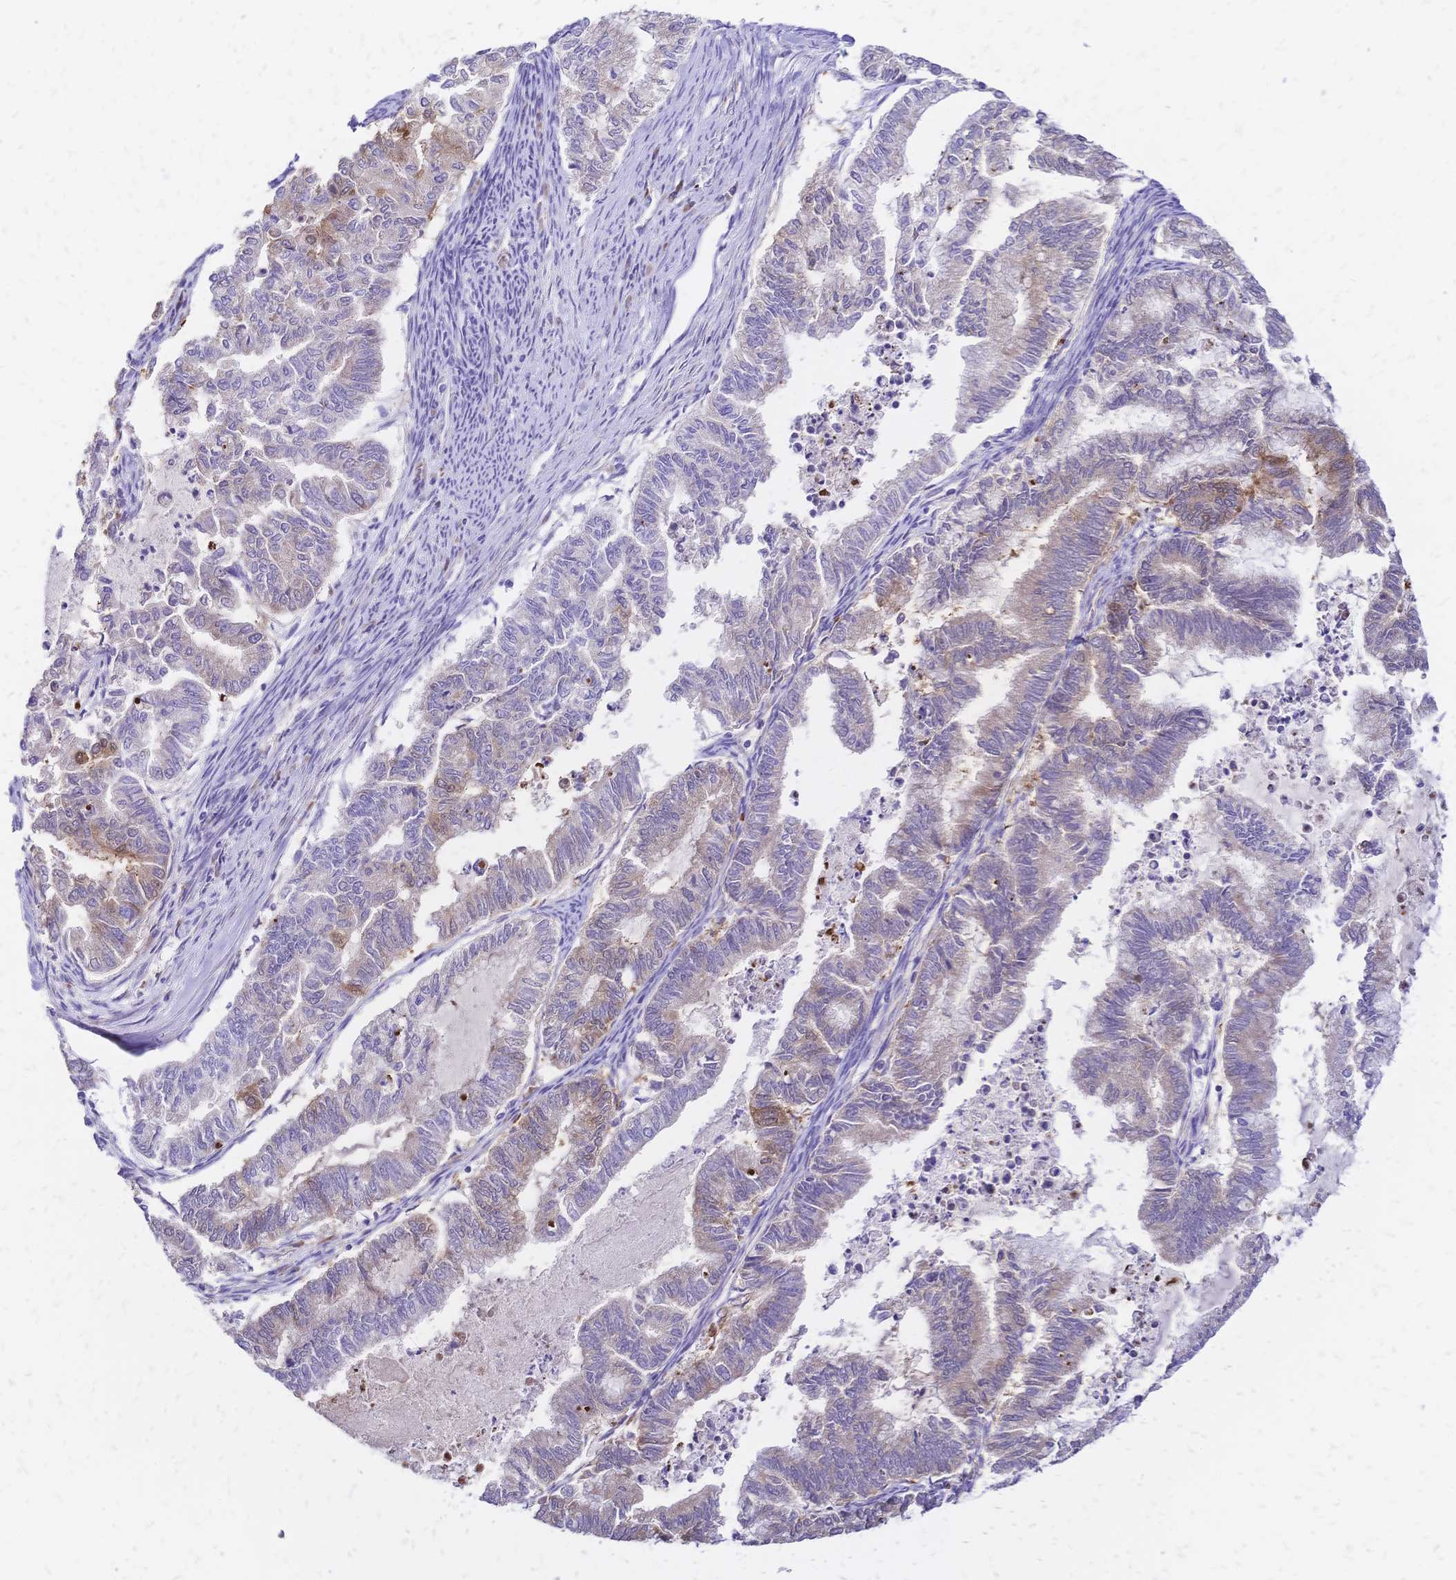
{"staining": {"intensity": "moderate", "quantity": "<25%", "location": "cytoplasmic/membranous"}, "tissue": "endometrial cancer", "cell_type": "Tumor cells", "image_type": "cancer", "snomed": [{"axis": "morphology", "description": "Adenocarcinoma, NOS"}, {"axis": "topography", "description": "Endometrium"}], "caption": "An image of human endometrial cancer (adenocarcinoma) stained for a protein reveals moderate cytoplasmic/membranous brown staining in tumor cells.", "gene": "GRB7", "patient": {"sex": "female", "age": 79}}